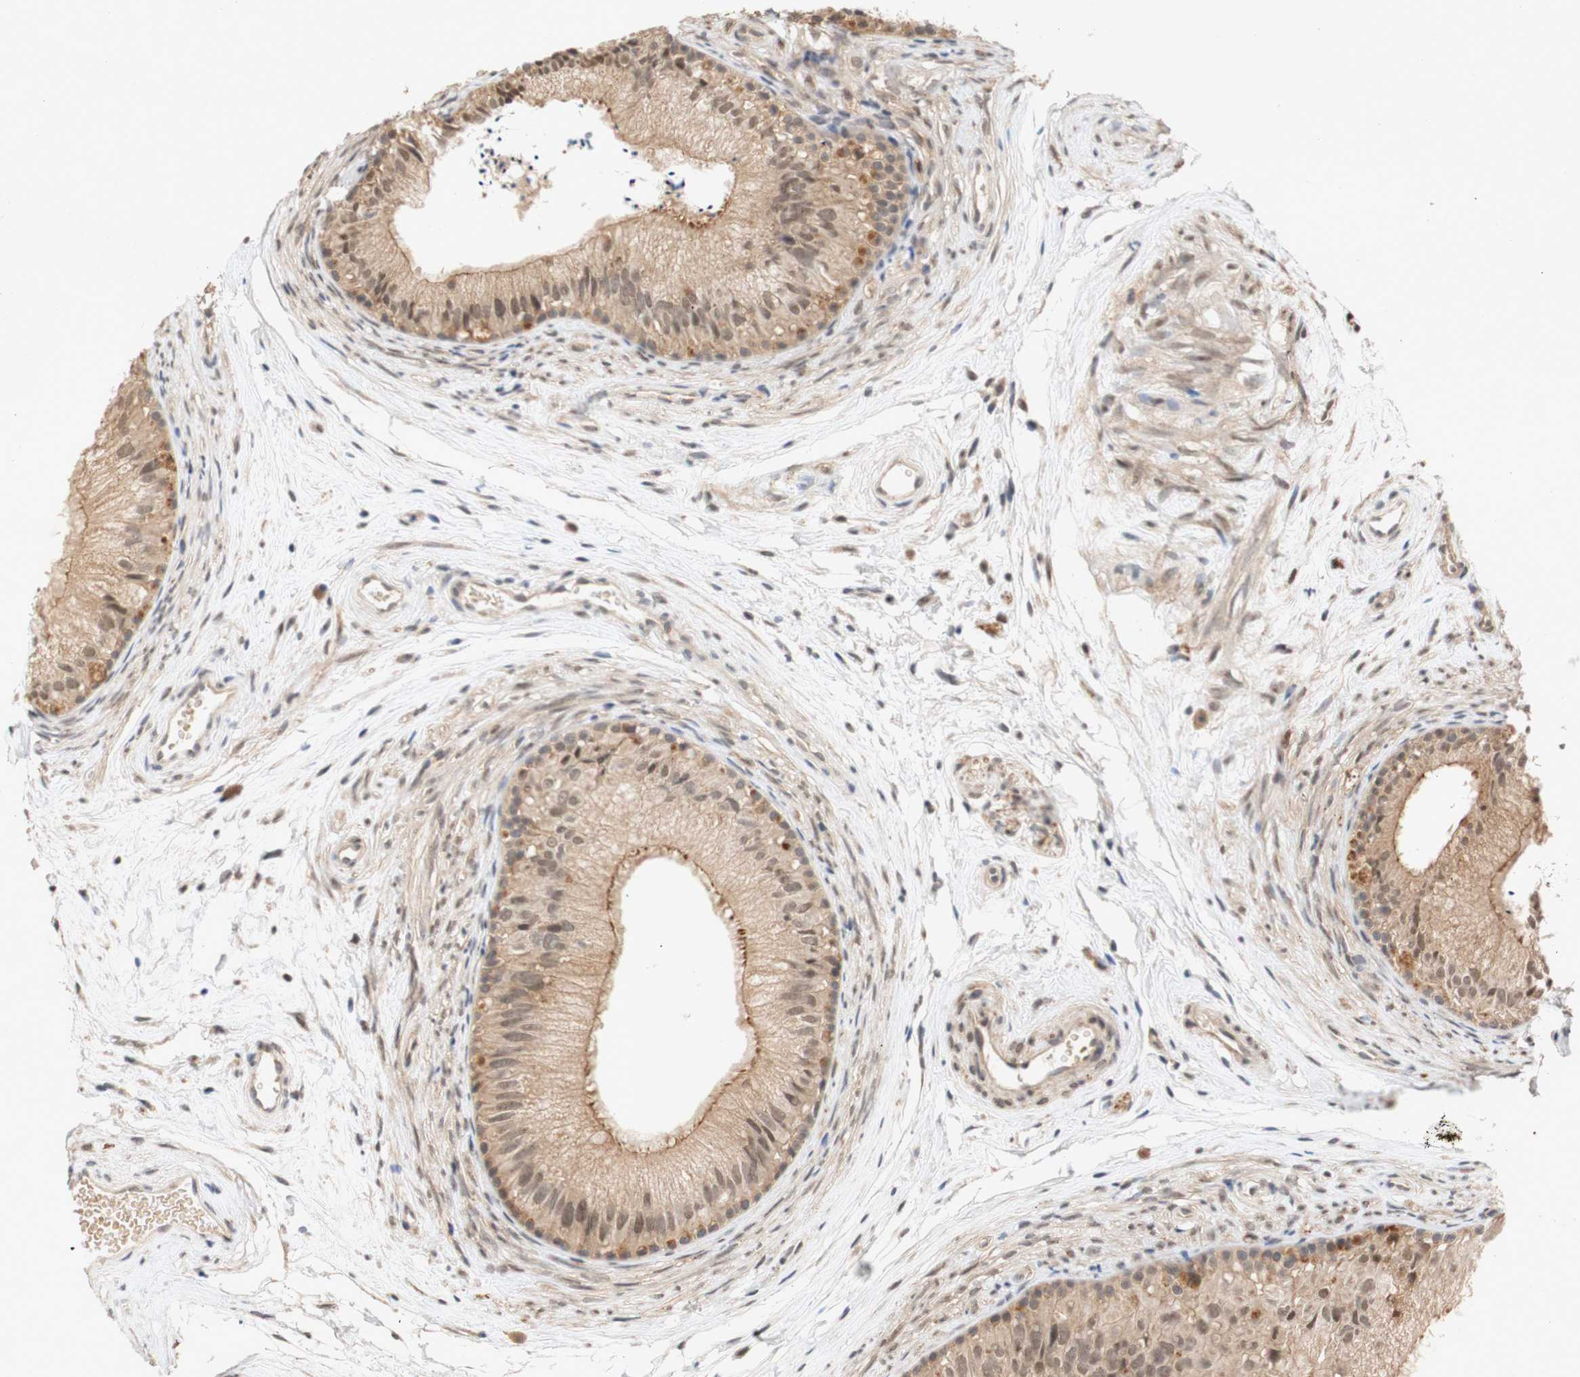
{"staining": {"intensity": "moderate", "quantity": ">75%", "location": "cytoplasmic/membranous,nuclear"}, "tissue": "epididymis", "cell_type": "Glandular cells", "image_type": "normal", "snomed": [{"axis": "morphology", "description": "Normal tissue, NOS"}, {"axis": "topography", "description": "Epididymis"}], "caption": "Glandular cells display moderate cytoplasmic/membranous,nuclear expression in approximately >75% of cells in normal epididymis.", "gene": "PIN1", "patient": {"sex": "male", "age": 56}}